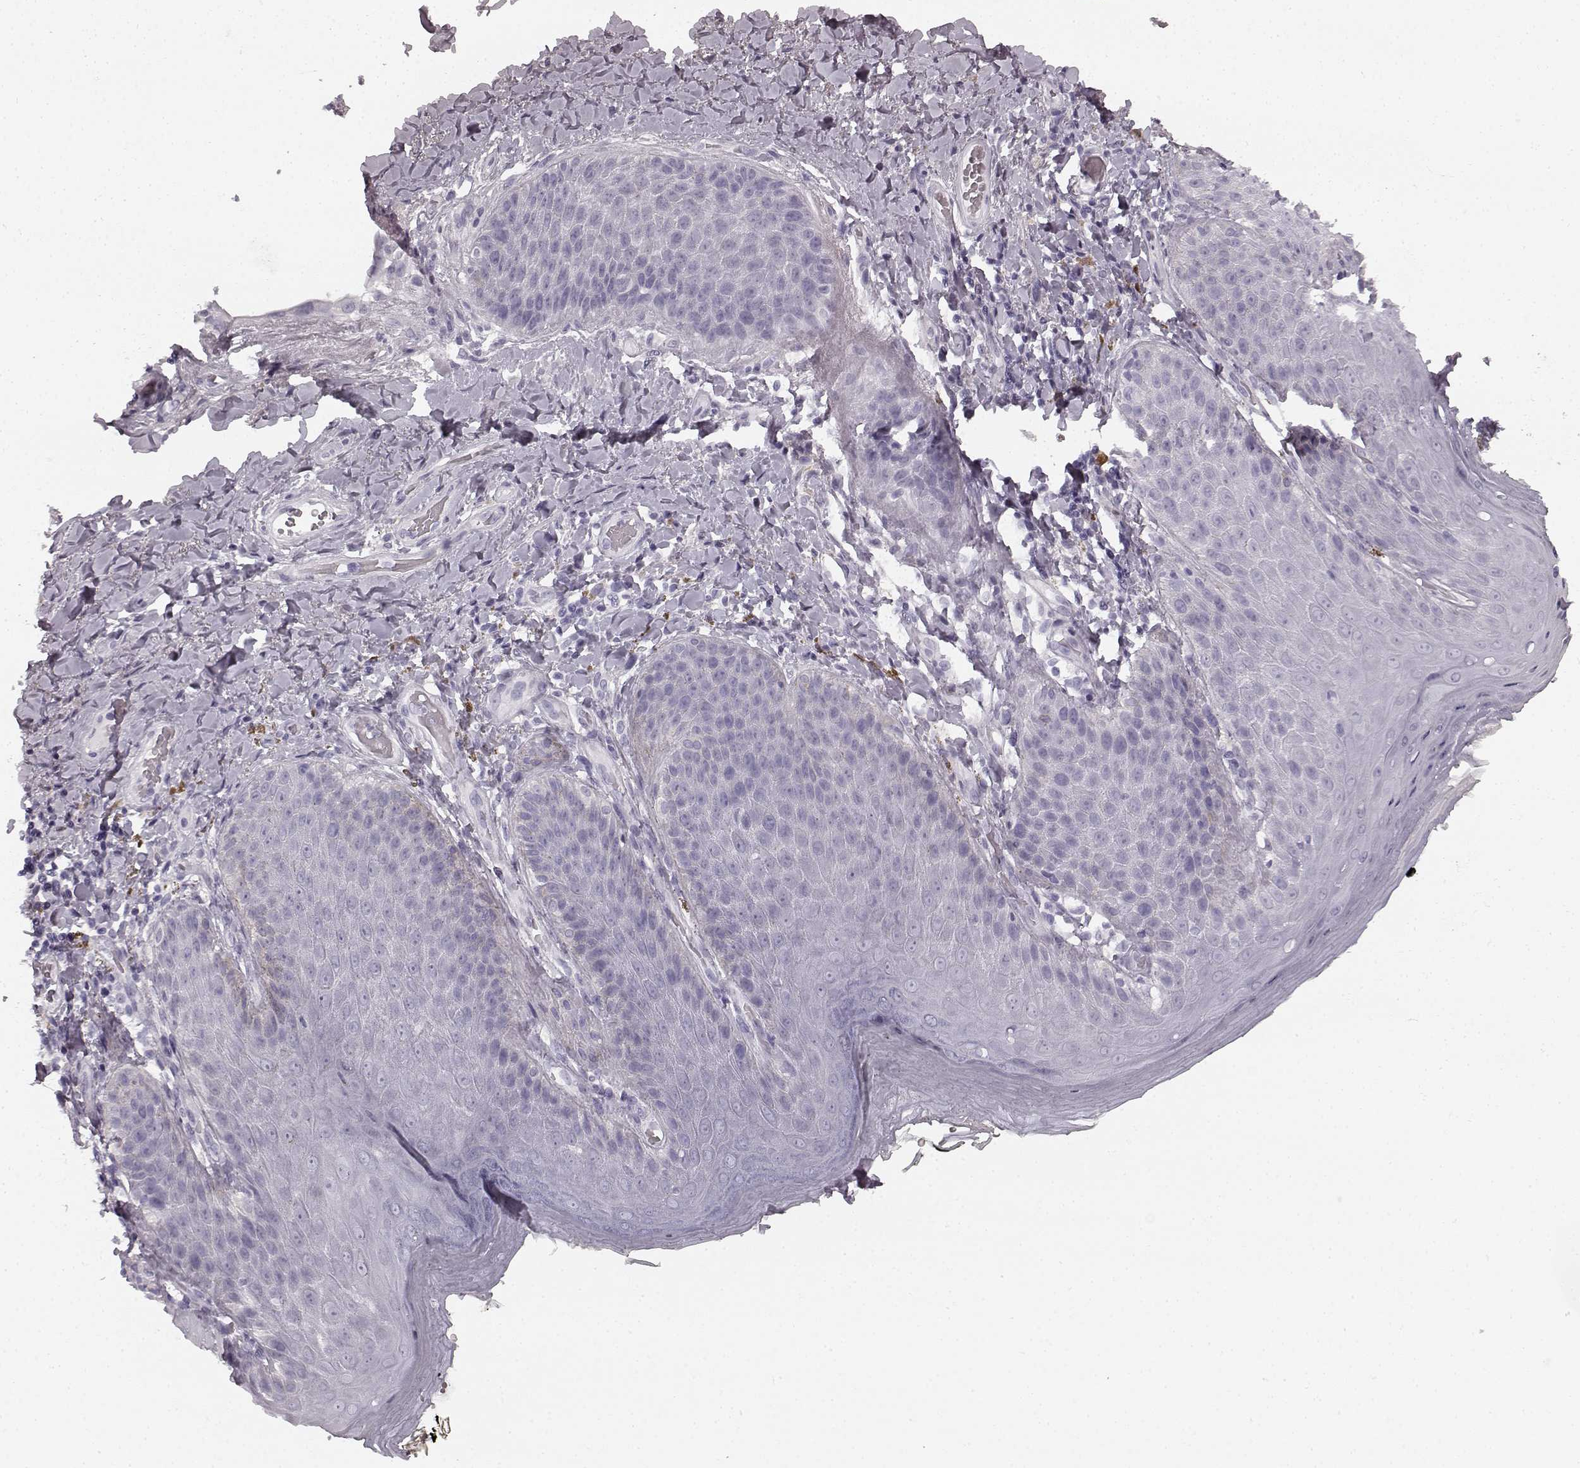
{"staining": {"intensity": "negative", "quantity": "none", "location": "none"}, "tissue": "skin", "cell_type": "Epidermal cells", "image_type": "normal", "snomed": [{"axis": "morphology", "description": "Normal tissue, NOS"}, {"axis": "topography", "description": "Anal"}], "caption": "Immunohistochemistry (IHC) of unremarkable skin demonstrates no expression in epidermal cells. The staining is performed using DAB (3,3'-diaminobenzidine) brown chromogen with nuclei counter-stained in using hematoxylin.", "gene": "TMPRSS15", "patient": {"sex": "male", "age": 53}}